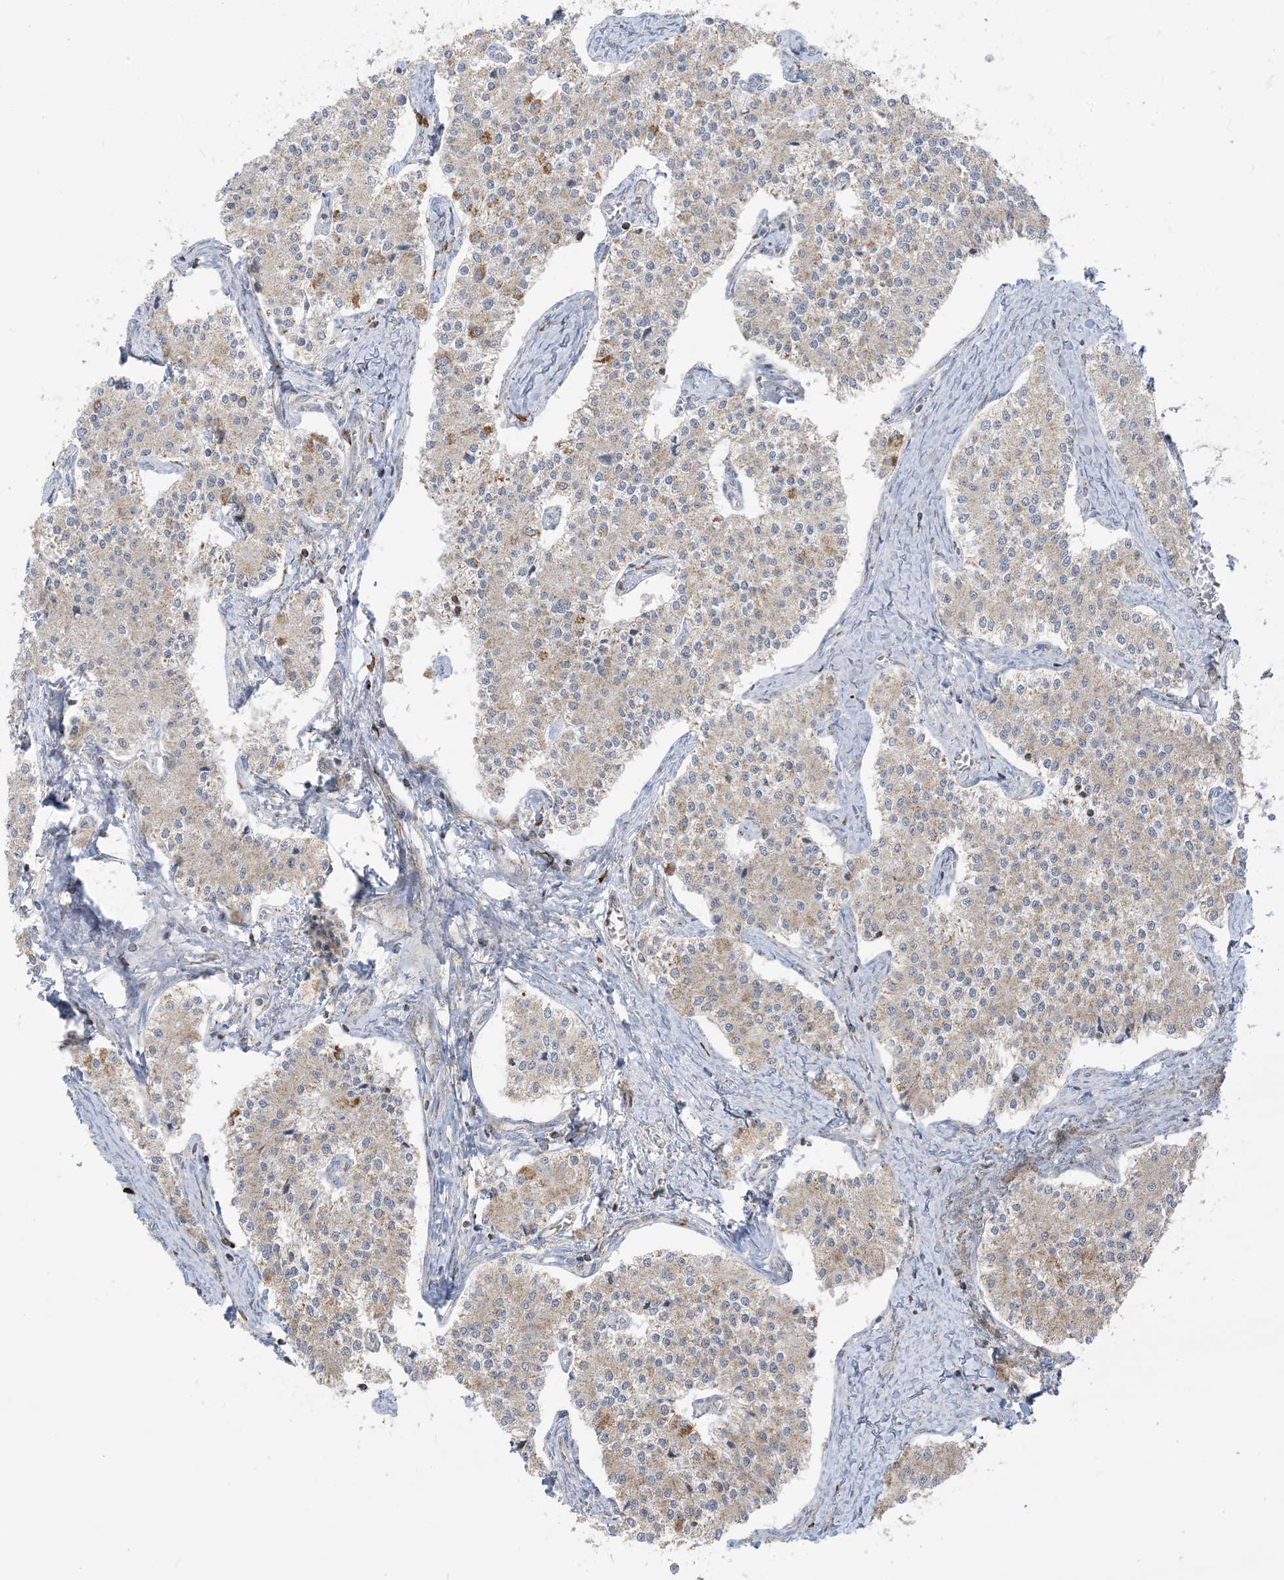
{"staining": {"intensity": "weak", "quantity": ">75%", "location": "cytoplasmic/membranous"}, "tissue": "carcinoid", "cell_type": "Tumor cells", "image_type": "cancer", "snomed": [{"axis": "morphology", "description": "Carcinoid, malignant, NOS"}, {"axis": "topography", "description": "Colon"}], "caption": "Immunohistochemical staining of human carcinoid exhibits low levels of weak cytoplasmic/membranous protein positivity in about >75% of tumor cells.", "gene": "MAPKBP1", "patient": {"sex": "female", "age": 52}}